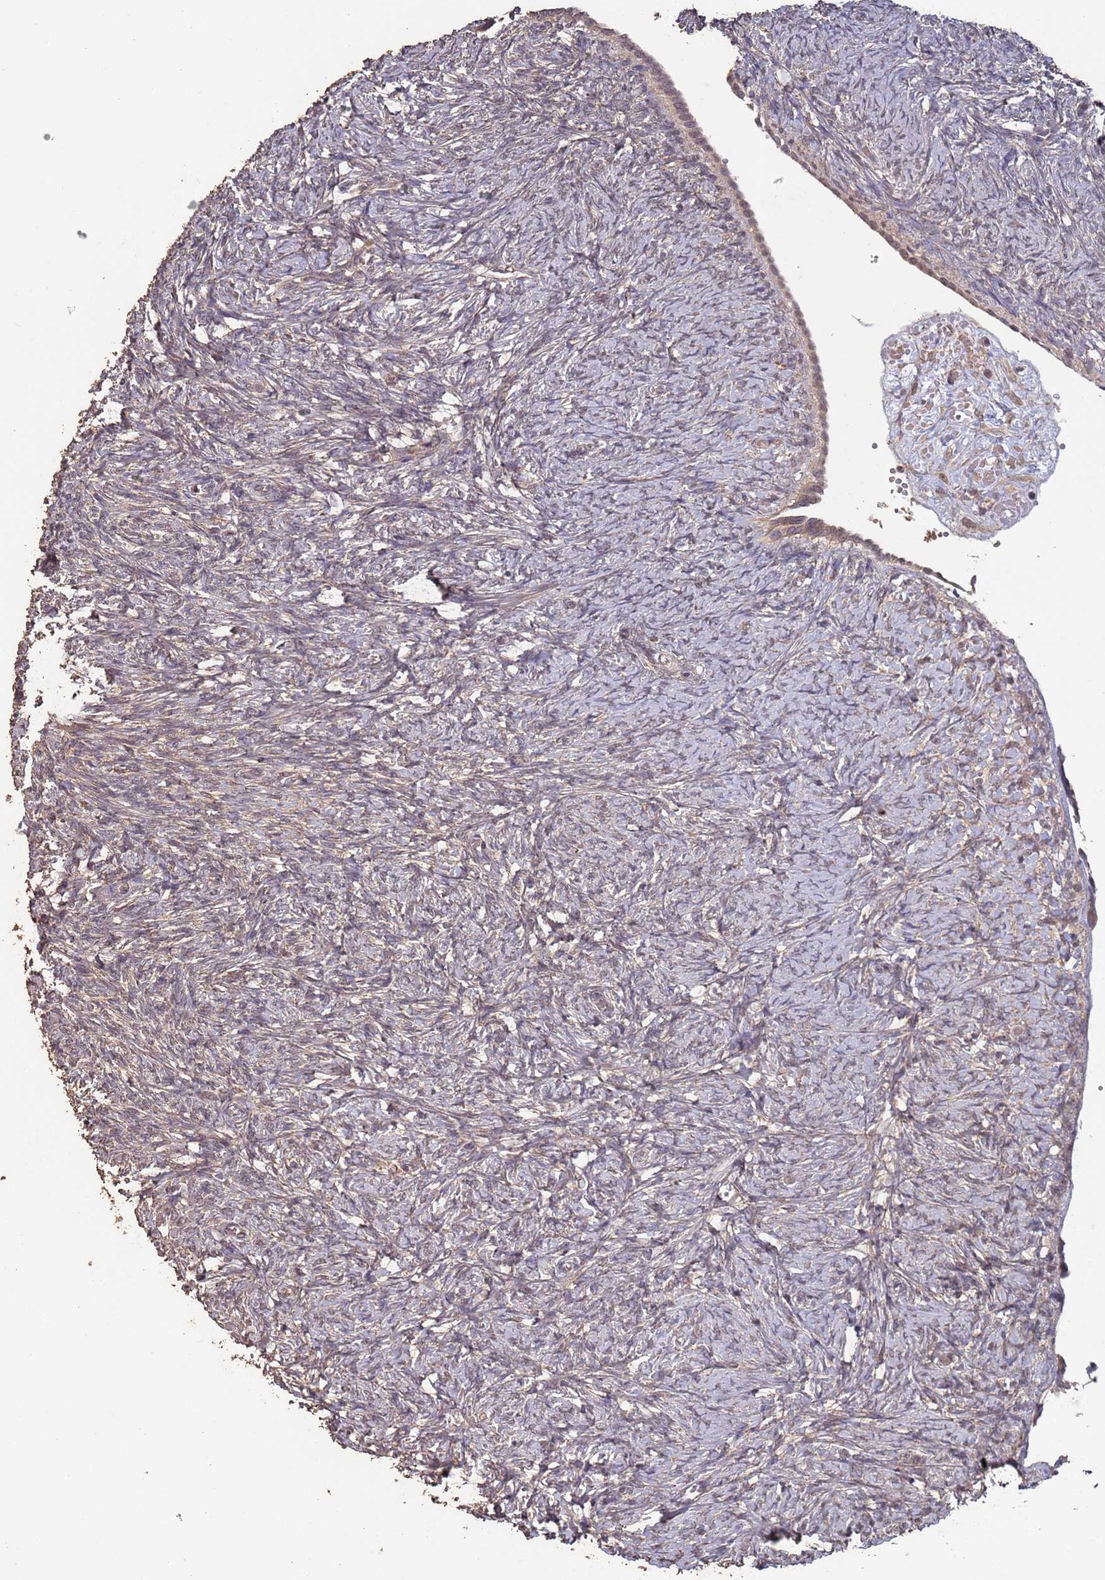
{"staining": {"intensity": "weak", "quantity": "25%-75%", "location": "cytoplasmic/membranous,nuclear"}, "tissue": "ovary", "cell_type": "Ovarian stroma cells", "image_type": "normal", "snomed": [{"axis": "morphology", "description": "Normal tissue, NOS"}, {"axis": "topography", "description": "Ovary"}], "caption": "This is an image of immunohistochemistry (IHC) staining of normal ovary, which shows weak staining in the cytoplasmic/membranous,nuclear of ovarian stroma cells.", "gene": "FRAT1", "patient": {"sex": "female", "age": 41}}